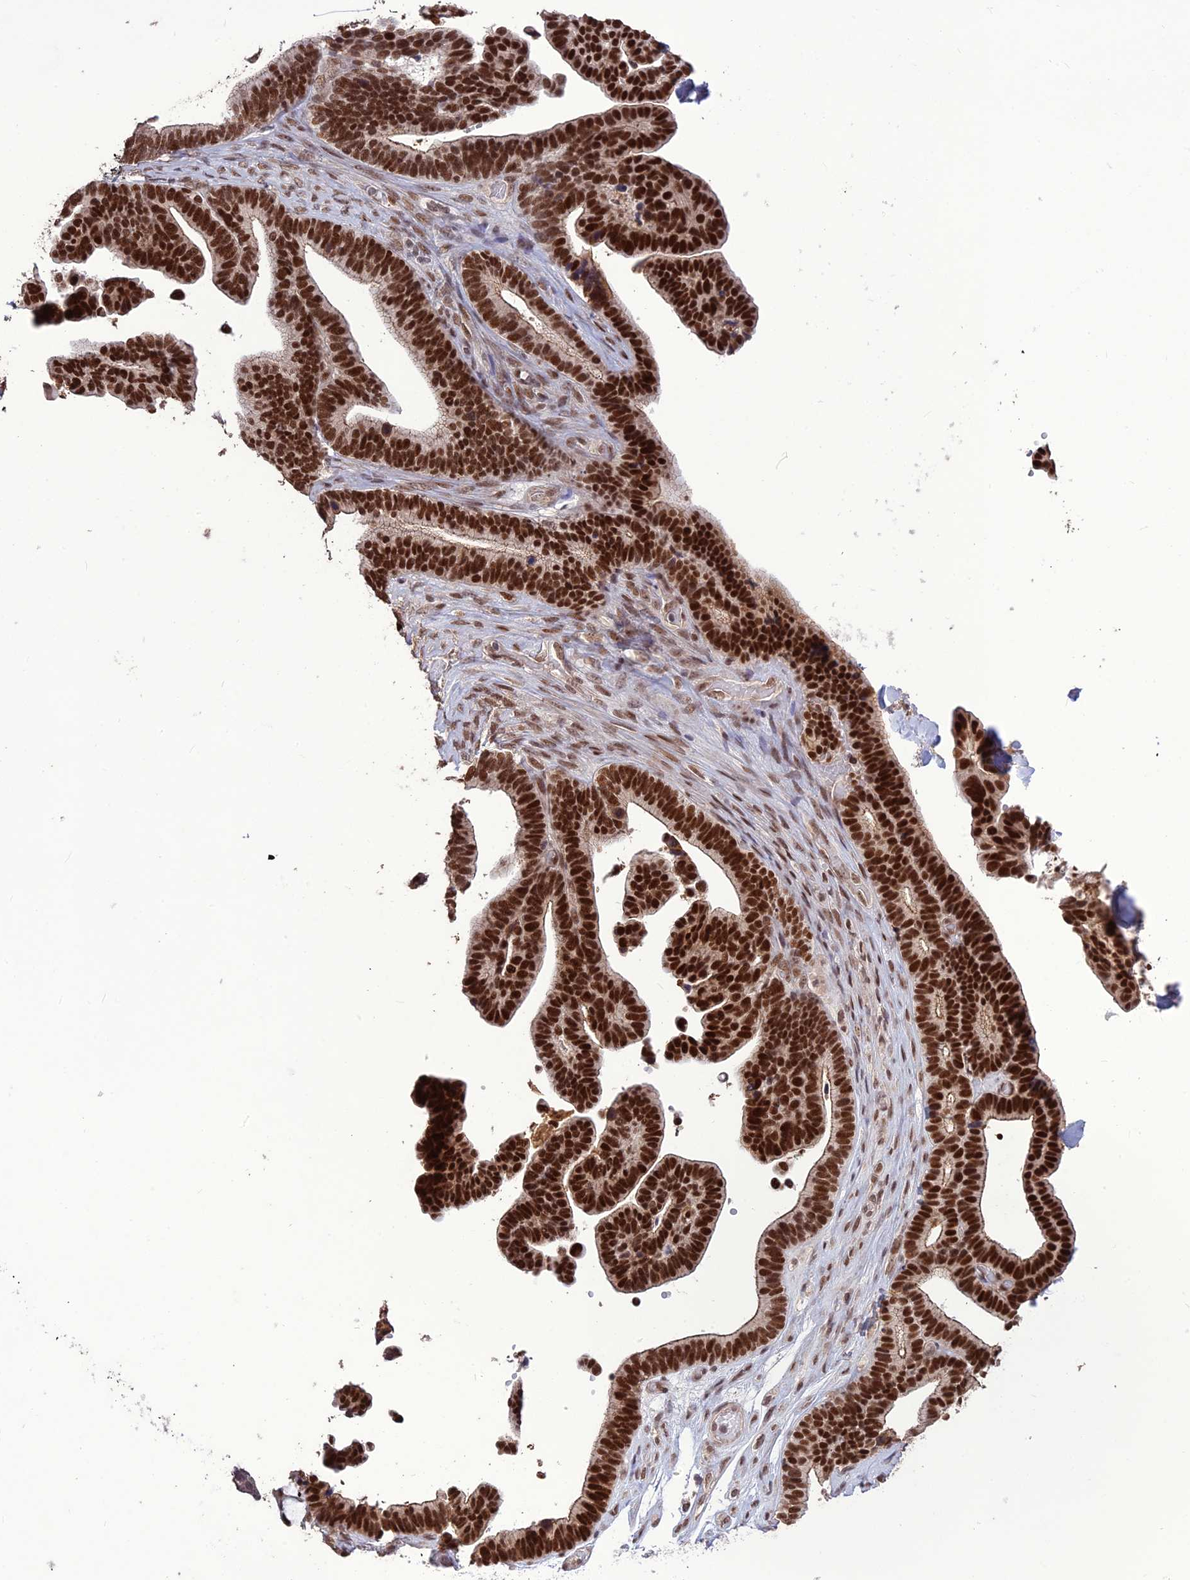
{"staining": {"intensity": "strong", "quantity": ">75%", "location": "nuclear"}, "tissue": "ovarian cancer", "cell_type": "Tumor cells", "image_type": "cancer", "snomed": [{"axis": "morphology", "description": "Cystadenocarcinoma, serous, NOS"}, {"axis": "topography", "description": "Ovary"}], "caption": "Immunohistochemical staining of ovarian cancer (serous cystadenocarcinoma) demonstrates high levels of strong nuclear positivity in about >75% of tumor cells. Using DAB (3,3'-diaminobenzidine) (brown) and hematoxylin (blue) stains, captured at high magnification using brightfield microscopy.", "gene": "DIS3", "patient": {"sex": "female", "age": 56}}